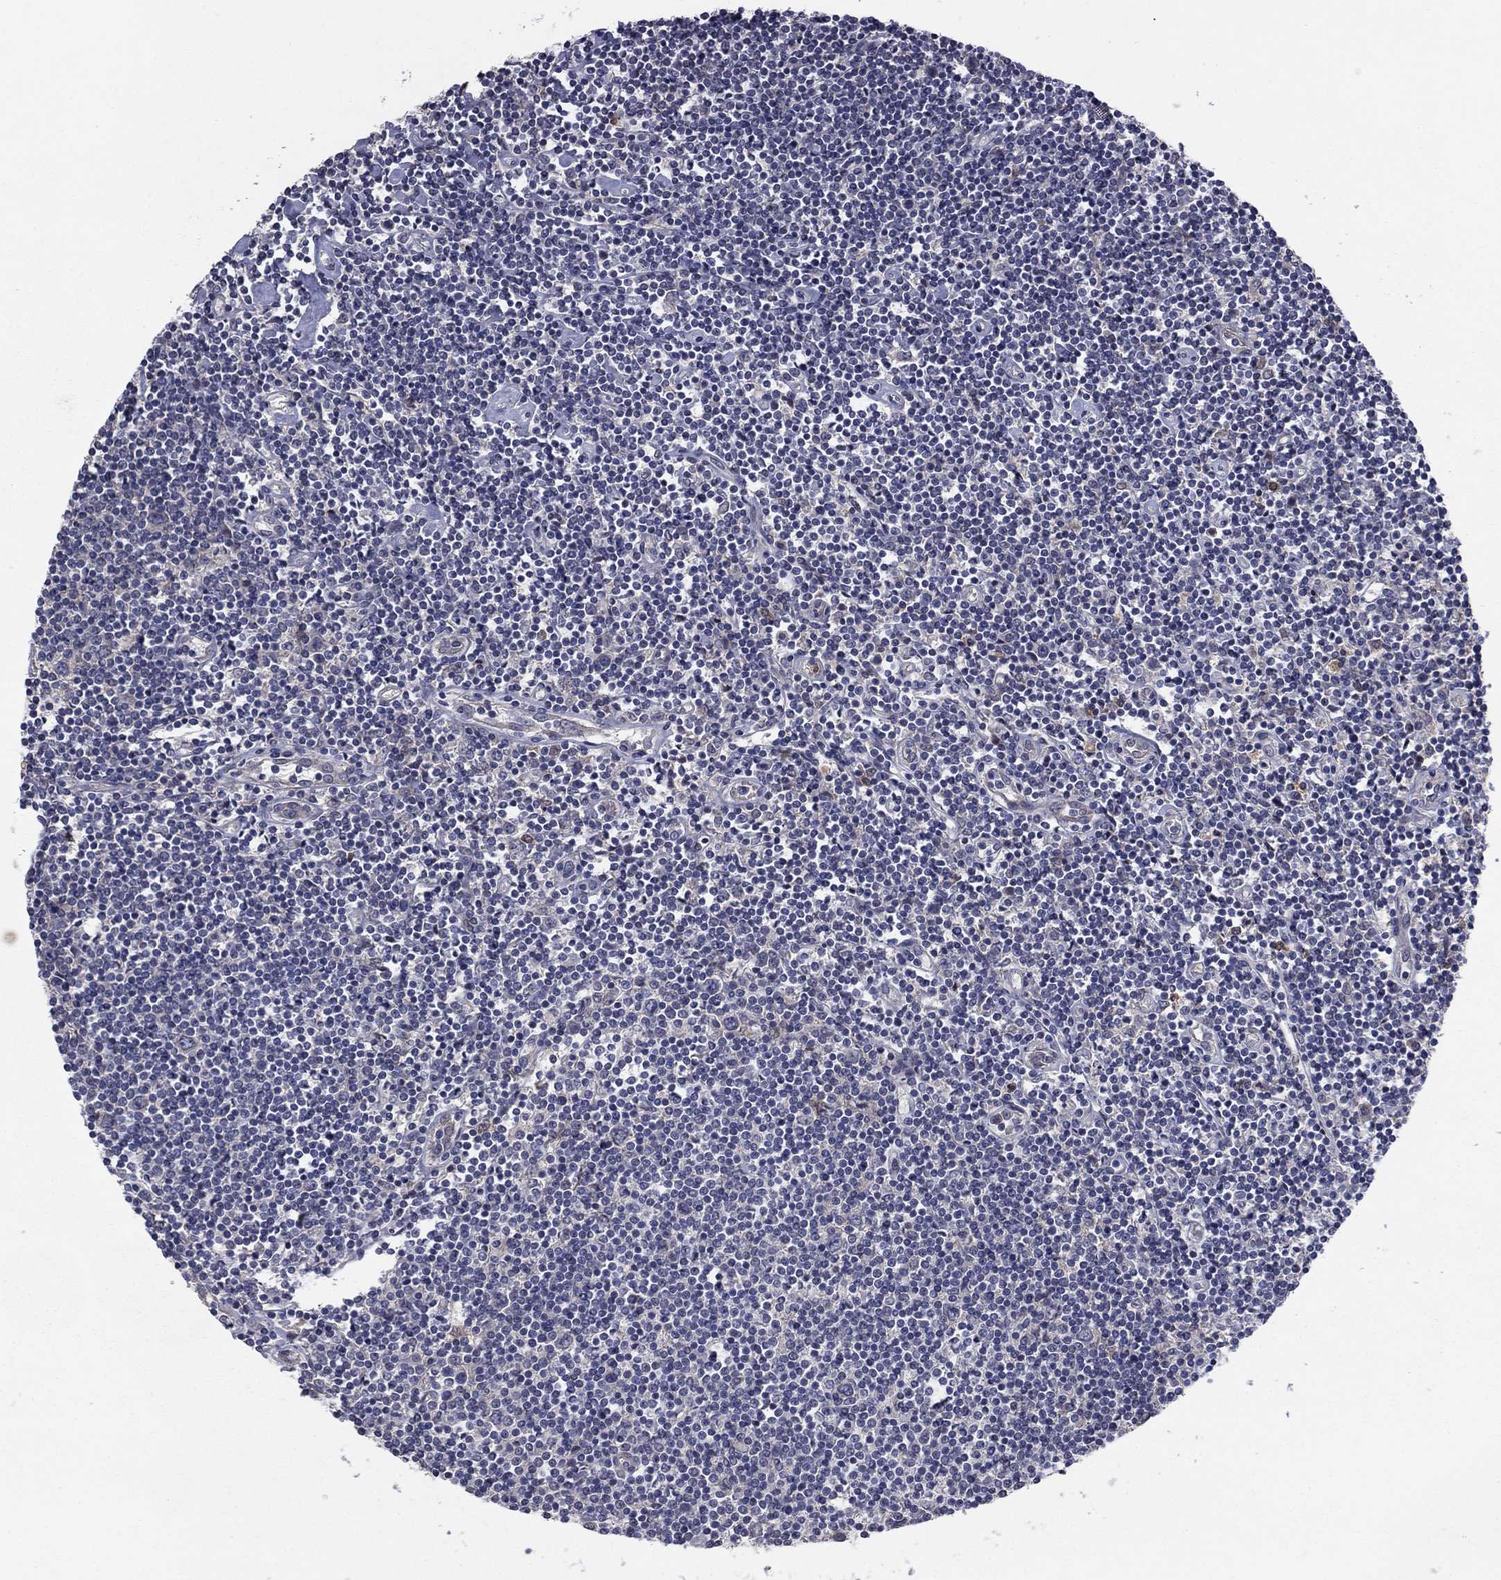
{"staining": {"intensity": "negative", "quantity": "none", "location": "none"}, "tissue": "lymphoma", "cell_type": "Tumor cells", "image_type": "cancer", "snomed": [{"axis": "morphology", "description": "Hodgkin's disease, NOS"}, {"axis": "topography", "description": "Lymph node"}], "caption": "A photomicrograph of lymphoma stained for a protein exhibits no brown staining in tumor cells. (DAB immunohistochemistry visualized using brightfield microscopy, high magnification).", "gene": "MSRB1", "patient": {"sex": "male", "age": 40}}